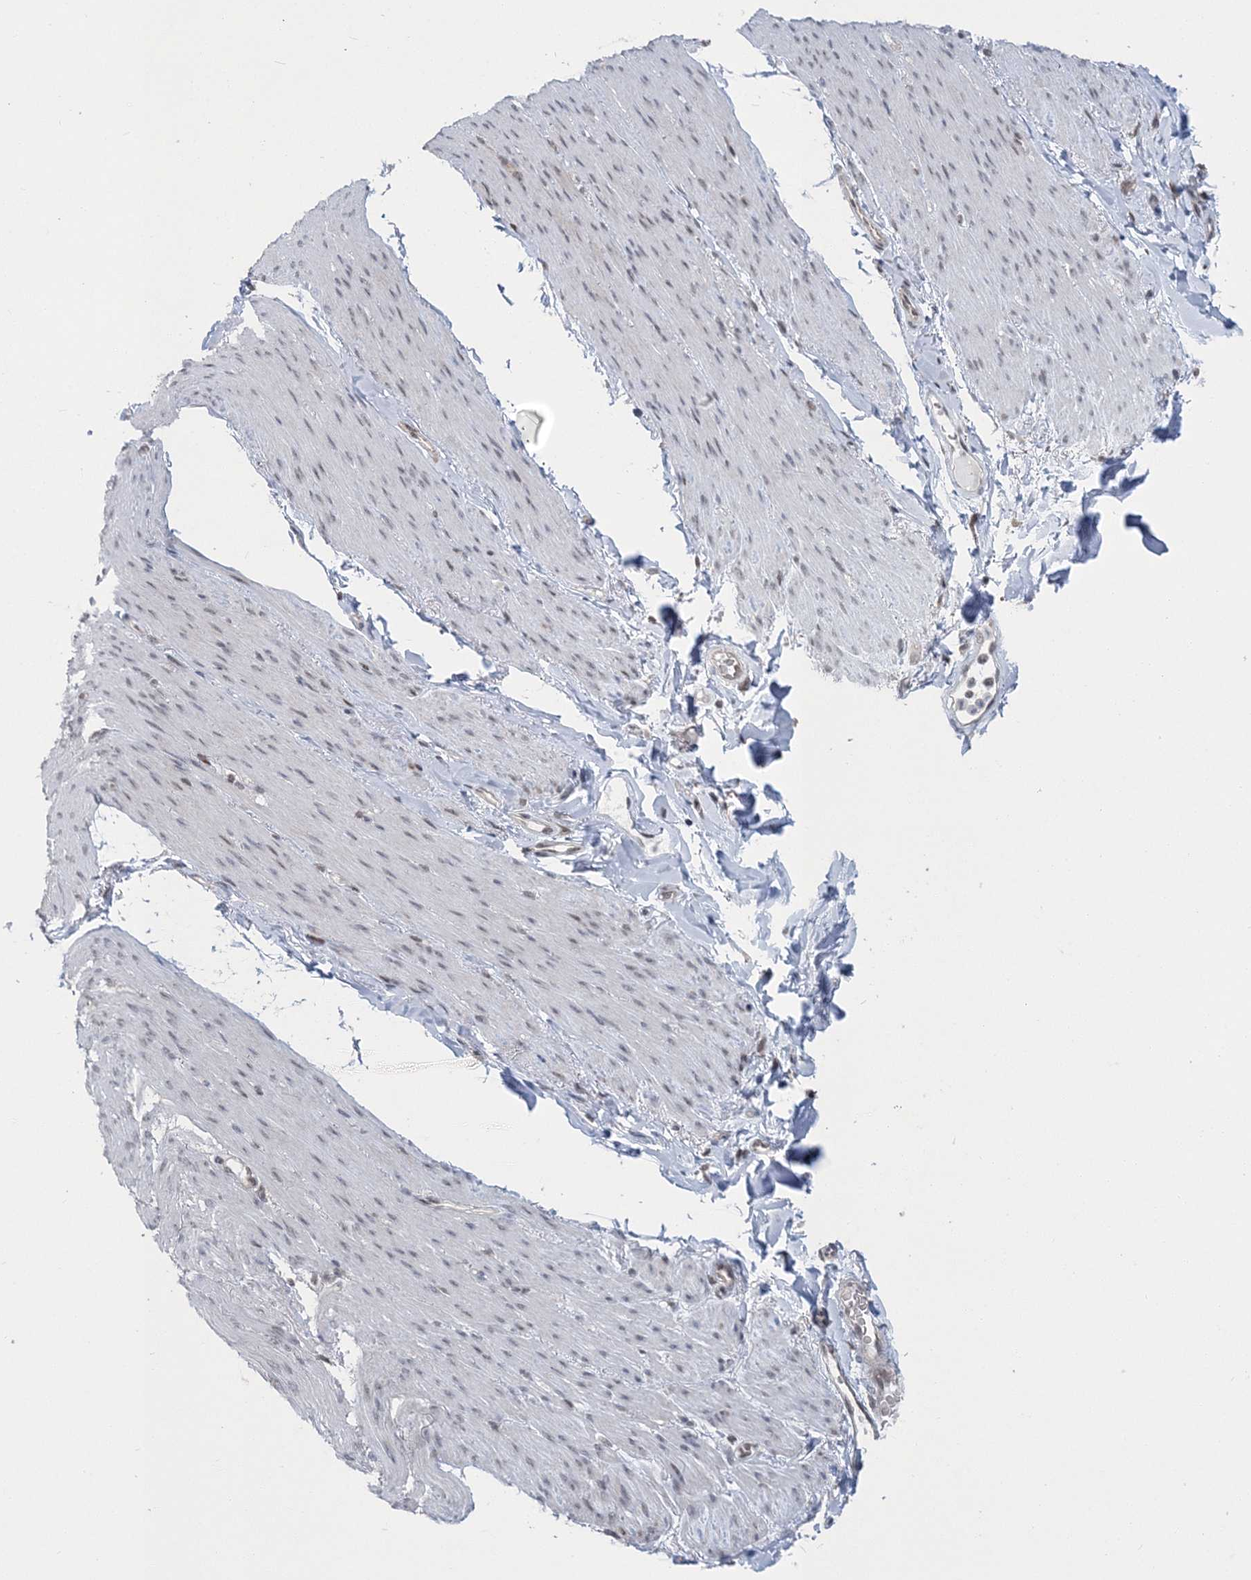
{"staining": {"intensity": "negative", "quantity": "none", "location": "none"}, "tissue": "adipose tissue", "cell_type": "Adipocytes", "image_type": "normal", "snomed": [{"axis": "morphology", "description": "Normal tissue, NOS"}, {"axis": "topography", "description": "Colon"}, {"axis": "topography", "description": "Peripheral nerve tissue"}], "caption": "A photomicrograph of human adipose tissue is negative for staining in adipocytes. The staining is performed using DAB (3,3'-diaminobenzidine) brown chromogen with nuclei counter-stained in using hematoxylin.", "gene": "PDS5A", "patient": {"sex": "female", "age": 61}}